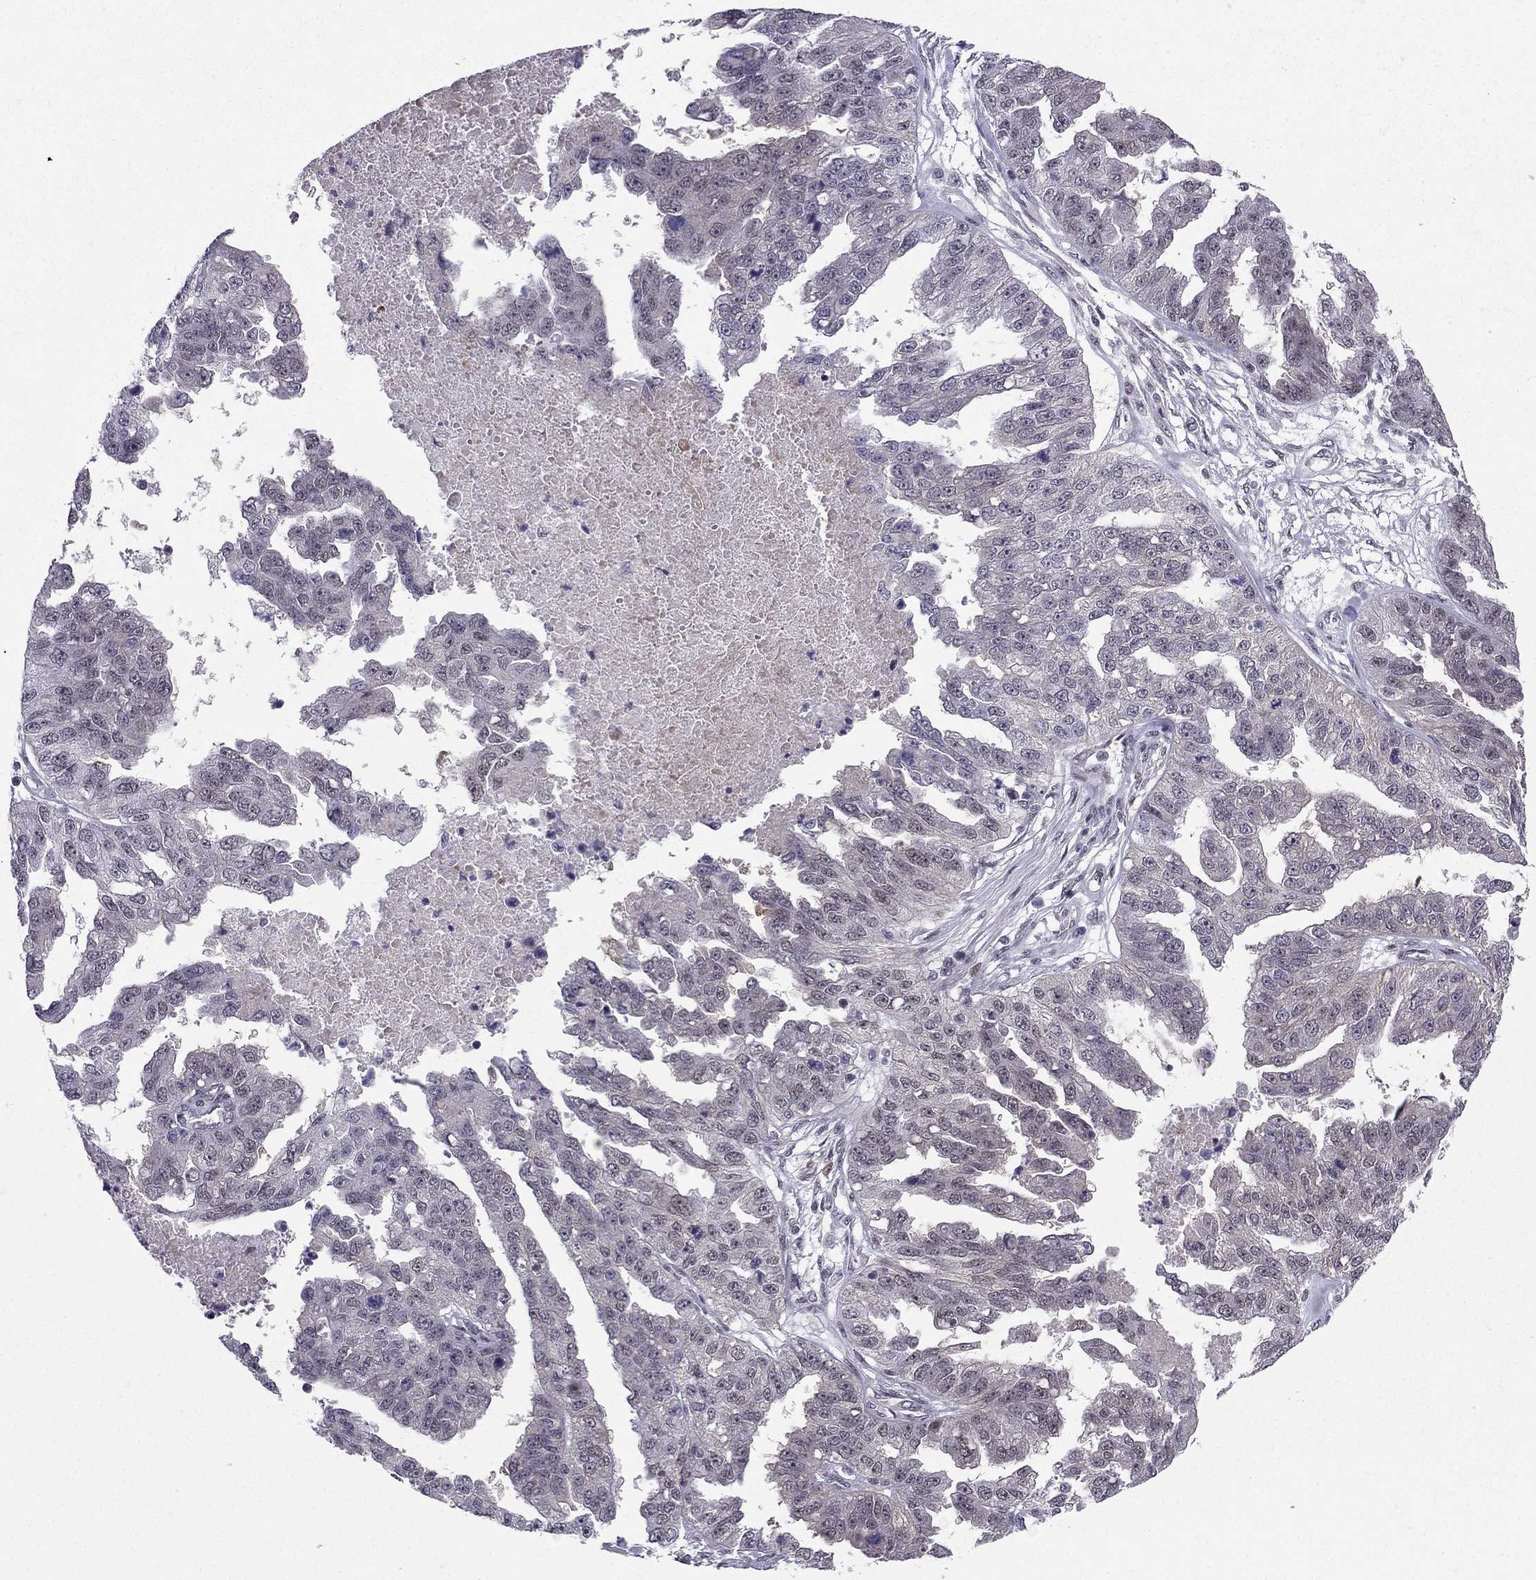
{"staining": {"intensity": "negative", "quantity": "none", "location": "none"}, "tissue": "ovarian cancer", "cell_type": "Tumor cells", "image_type": "cancer", "snomed": [{"axis": "morphology", "description": "Cystadenocarcinoma, serous, NOS"}, {"axis": "topography", "description": "Ovary"}], "caption": "This is a image of immunohistochemistry (IHC) staining of serous cystadenocarcinoma (ovarian), which shows no staining in tumor cells. The staining was performed using DAB (3,3'-diaminobenzidine) to visualize the protein expression in brown, while the nuclei were stained in blue with hematoxylin (Magnification: 20x).", "gene": "RPRD2", "patient": {"sex": "female", "age": 58}}